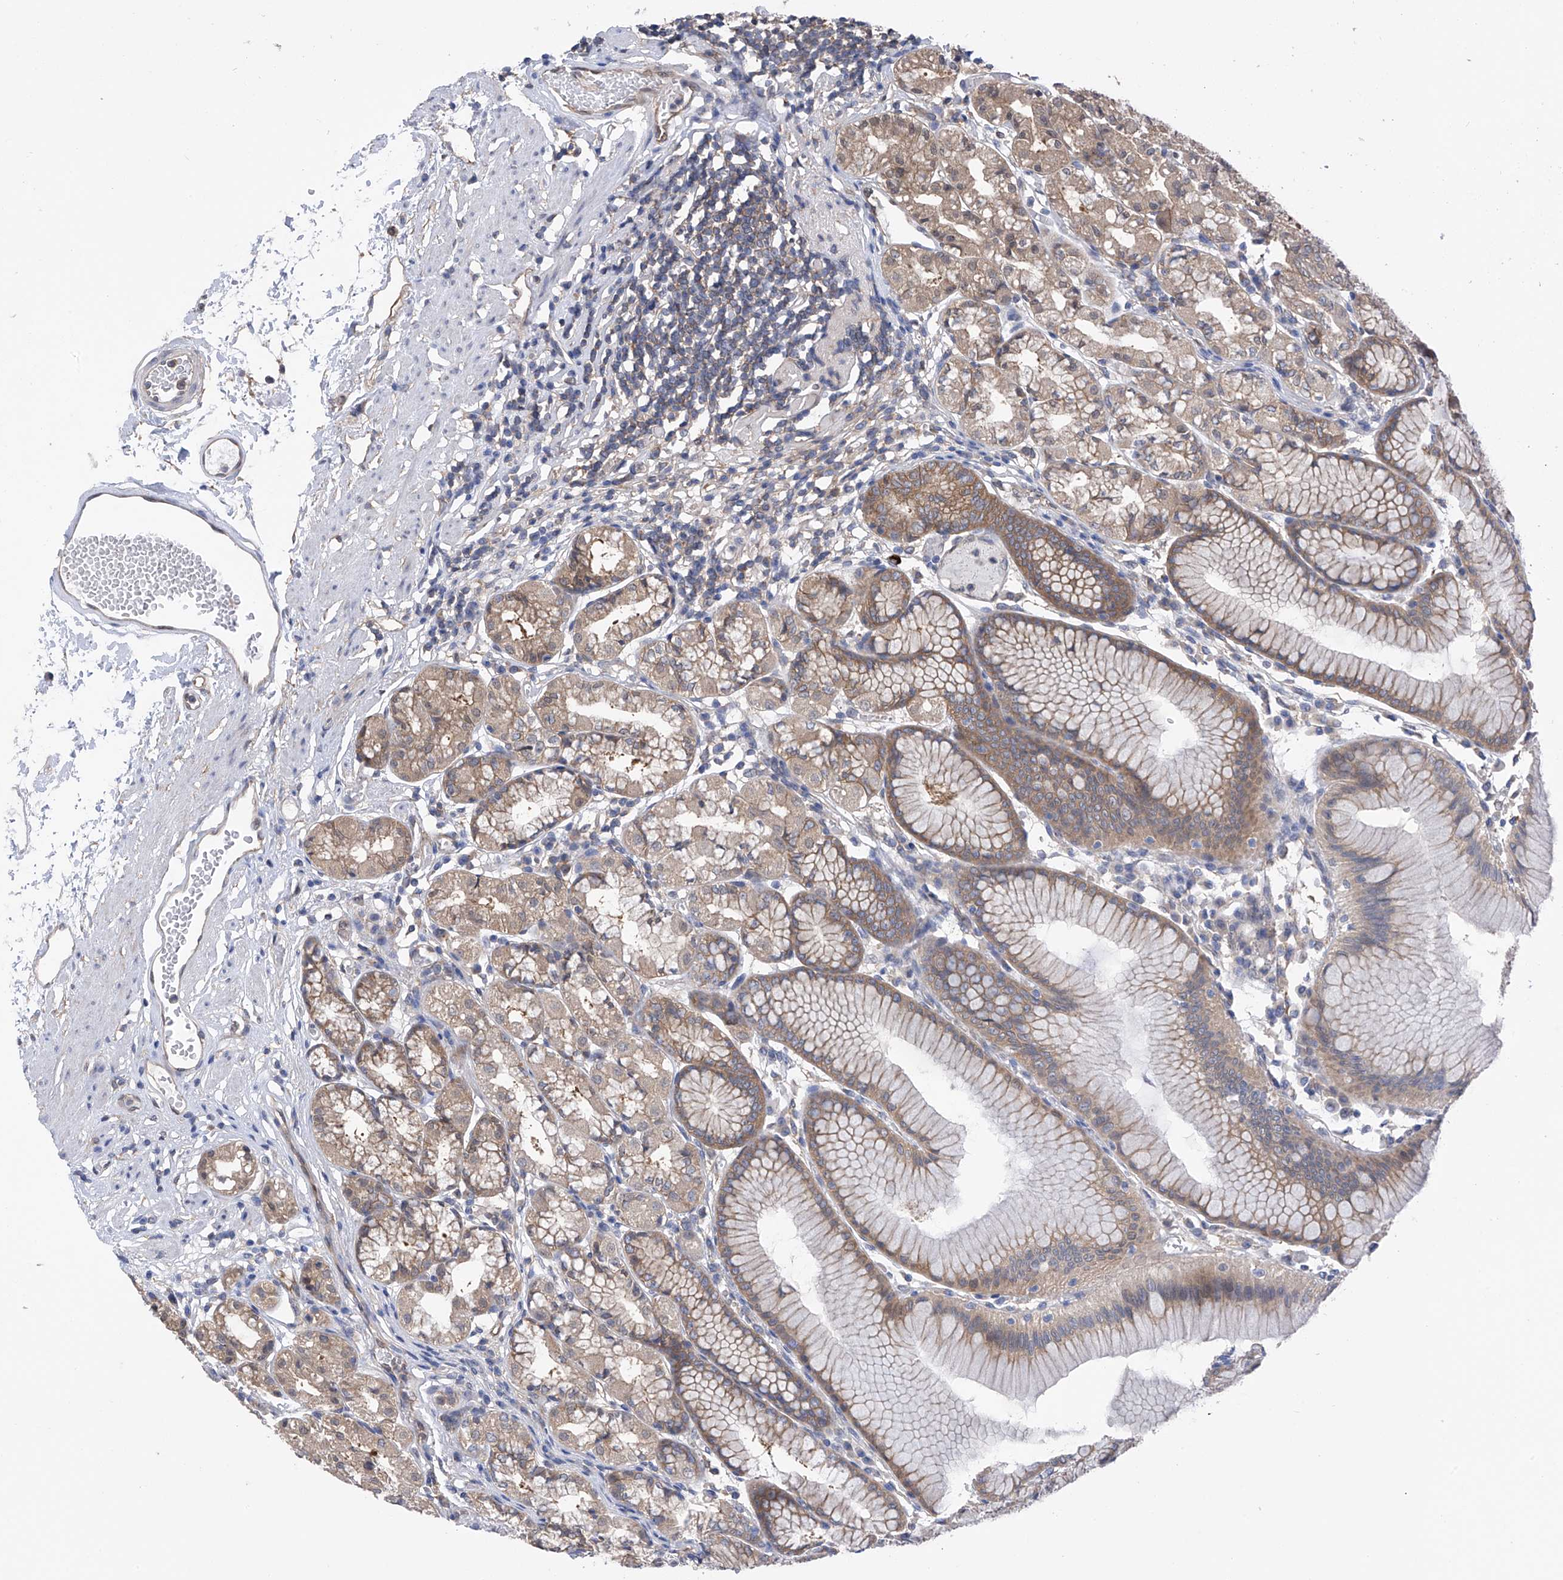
{"staining": {"intensity": "moderate", "quantity": "25%-75%", "location": "cytoplasmic/membranous"}, "tissue": "stomach", "cell_type": "Glandular cells", "image_type": "normal", "snomed": [{"axis": "morphology", "description": "Normal tissue, NOS"}, {"axis": "topography", "description": "Stomach"}], "caption": "There is medium levels of moderate cytoplasmic/membranous expression in glandular cells of normal stomach, as demonstrated by immunohistochemical staining (brown color).", "gene": "CHPF", "patient": {"sex": "female", "age": 57}}